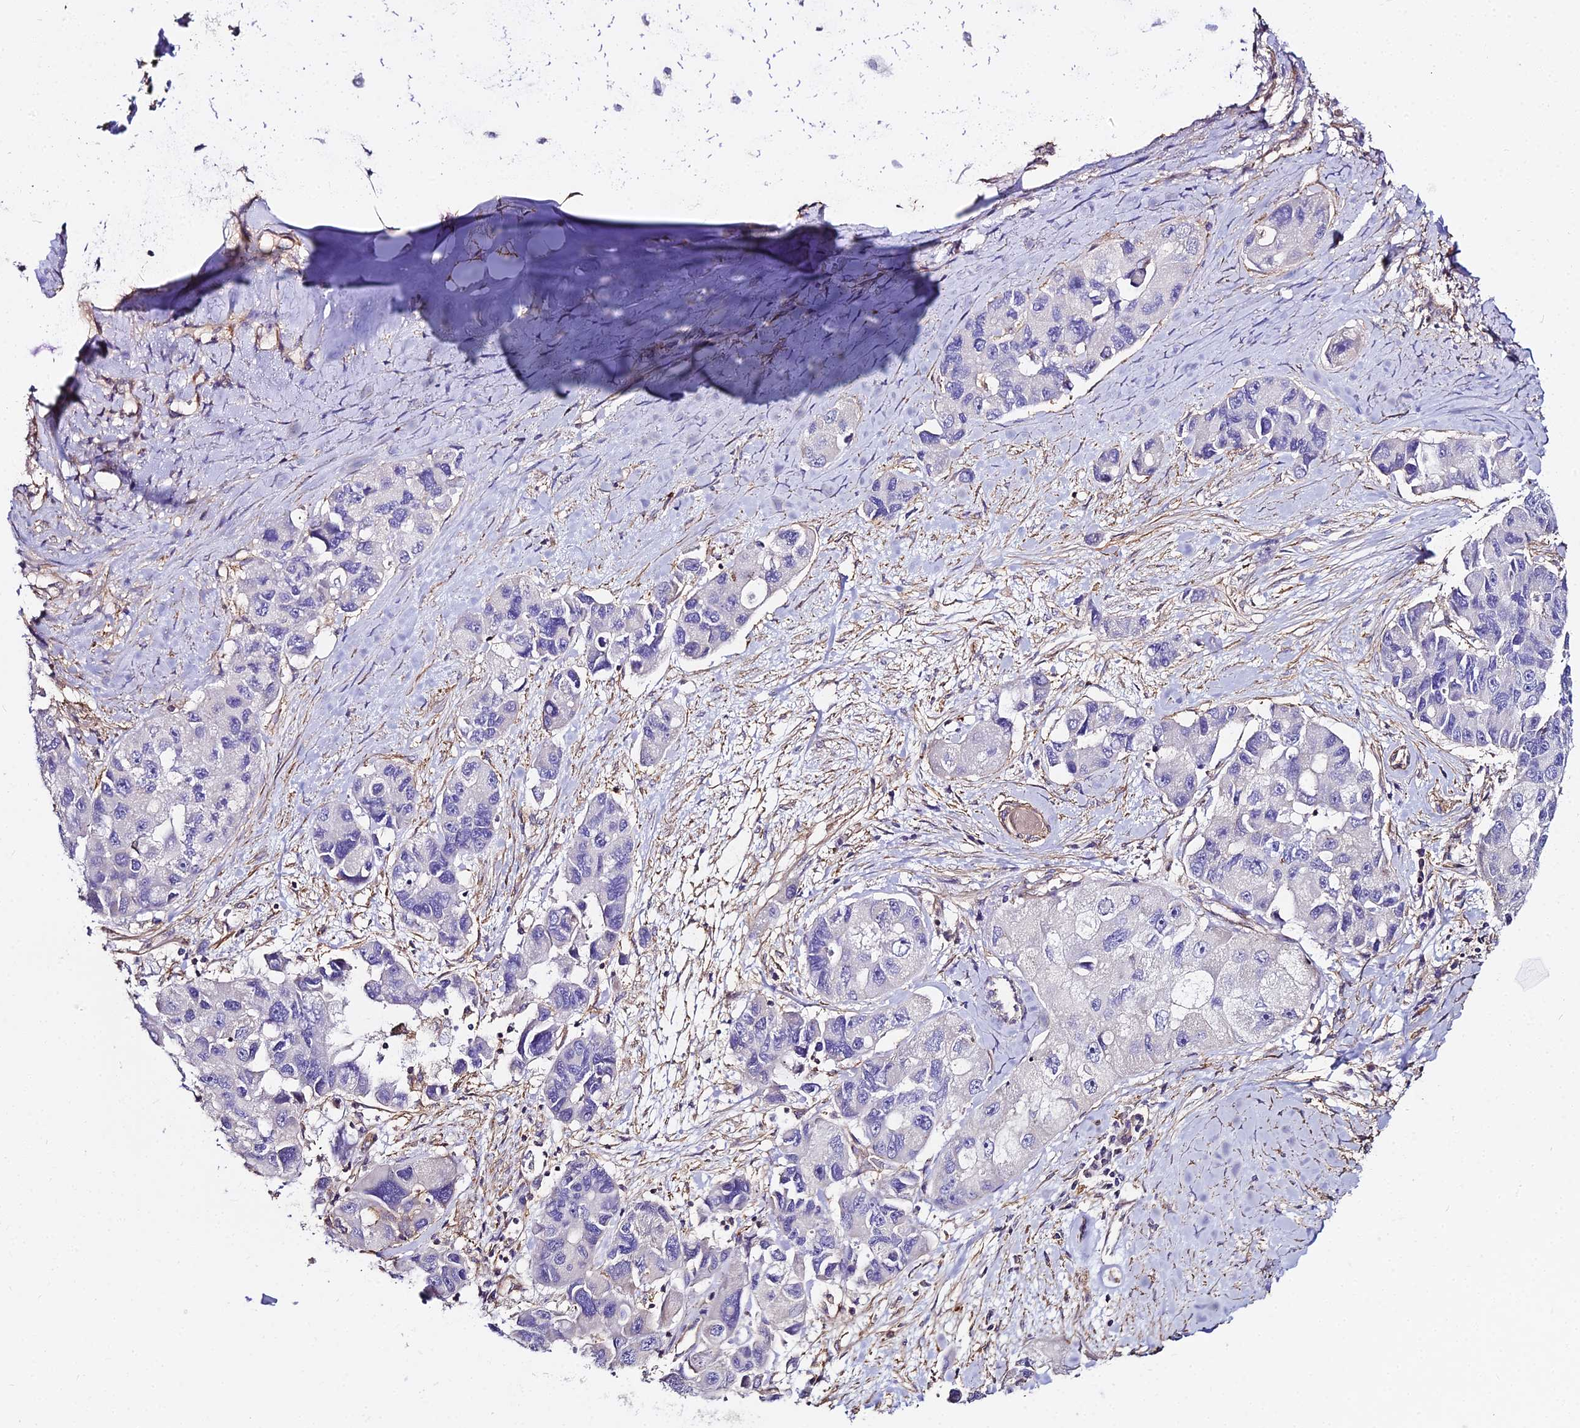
{"staining": {"intensity": "negative", "quantity": "none", "location": "none"}, "tissue": "lung cancer", "cell_type": "Tumor cells", "image_type": "cancer", "snomed": [{"axis": "morphology", "description": "Adenocarcinoma, NOS"}, {"axis": "topography", "description": "Lung"}], "caption": "The micrograph shows no significant expression in tumor cells of adenocarcinoma (lung).", "gene": "GLYAT", "patient": {"sex": "female", "age": 54}}